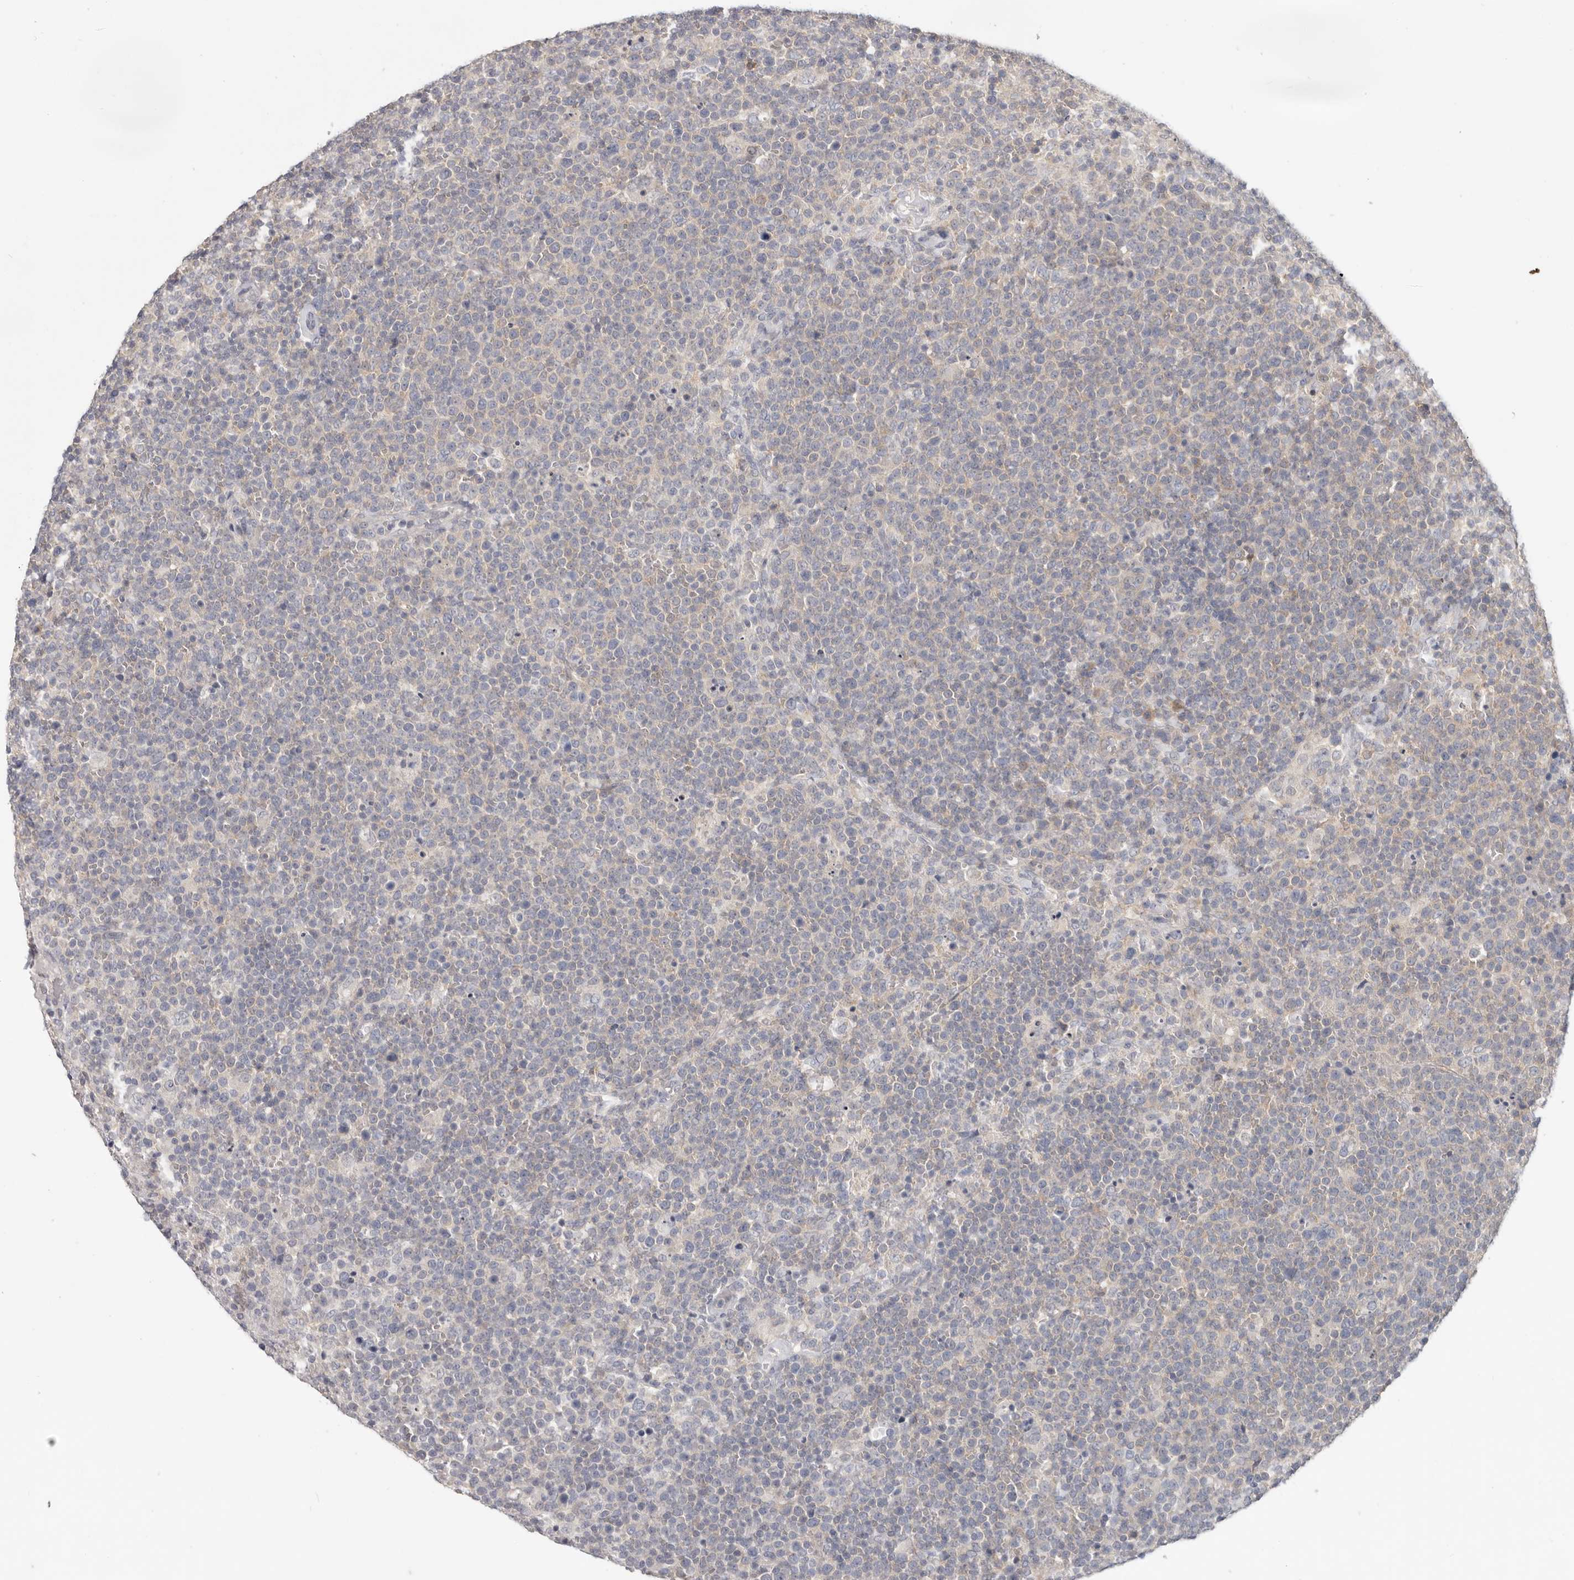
{"staining": {"intensity": "negative", "quantity": "none", "location": "none"}, "tissue": "lymphoma", "cell_type": "Tumor cells", "image_type": "cancer", "snomed": [{"axis": "morphology", "description": "Malignant lymphoma, non-Hodgkin's type, High grade"}, {"axis": "topography", "description": "Lymph node"}], "caption": "There is no significant positivity in tumor cells of lymphoma.", "gene": "WDR77", "patient": {"sex": "male", "age": 61}}